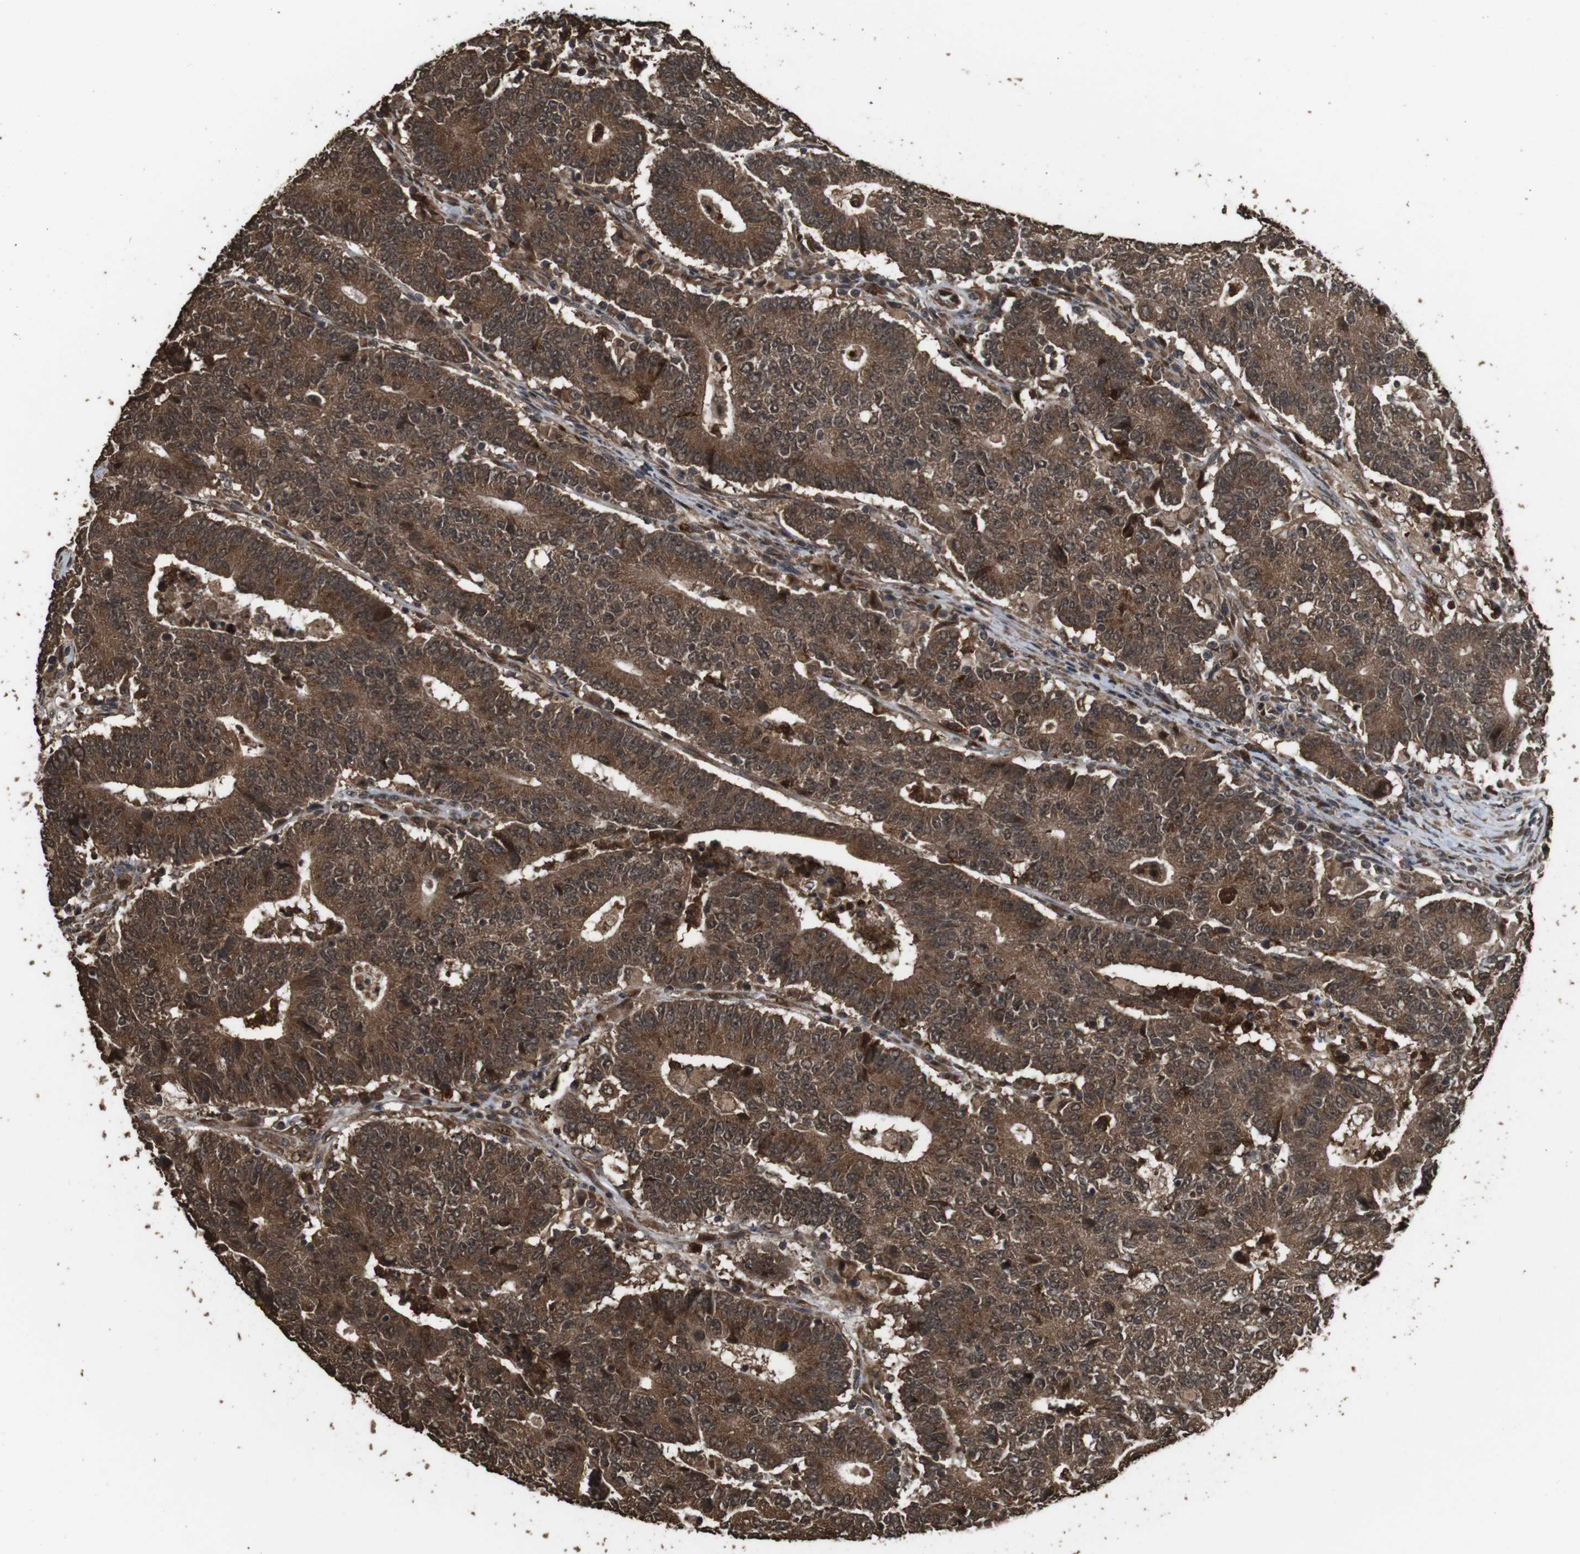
{"staining": {"intensity": "strong", "quantity": ">75%", "location": "cytoplasmic/membranous"}, "tissue": "colorectal cancer", "cell_type": "Tumor cells", "image_type": "cancer", "snomed": [{"axis": "morphology", "description": "Normal tissue, NOS"}, {"axis": "morphology", "description": "Adenocarcinoma, NOS"}, {"axis": "topography", "description": "Colon"}], "caption": "Protein expression analysis of human colorectal adenocarcinoma reveals strong cytoplasmic/membranous expression in about >75% of tumor cells. The staining was performed using DAB, with brown indicating positive protein expression. Nuclei are stained blue with hematoxylin.", "gene": "RRAS2", "patient": {"sex": "female", "age": 75}}